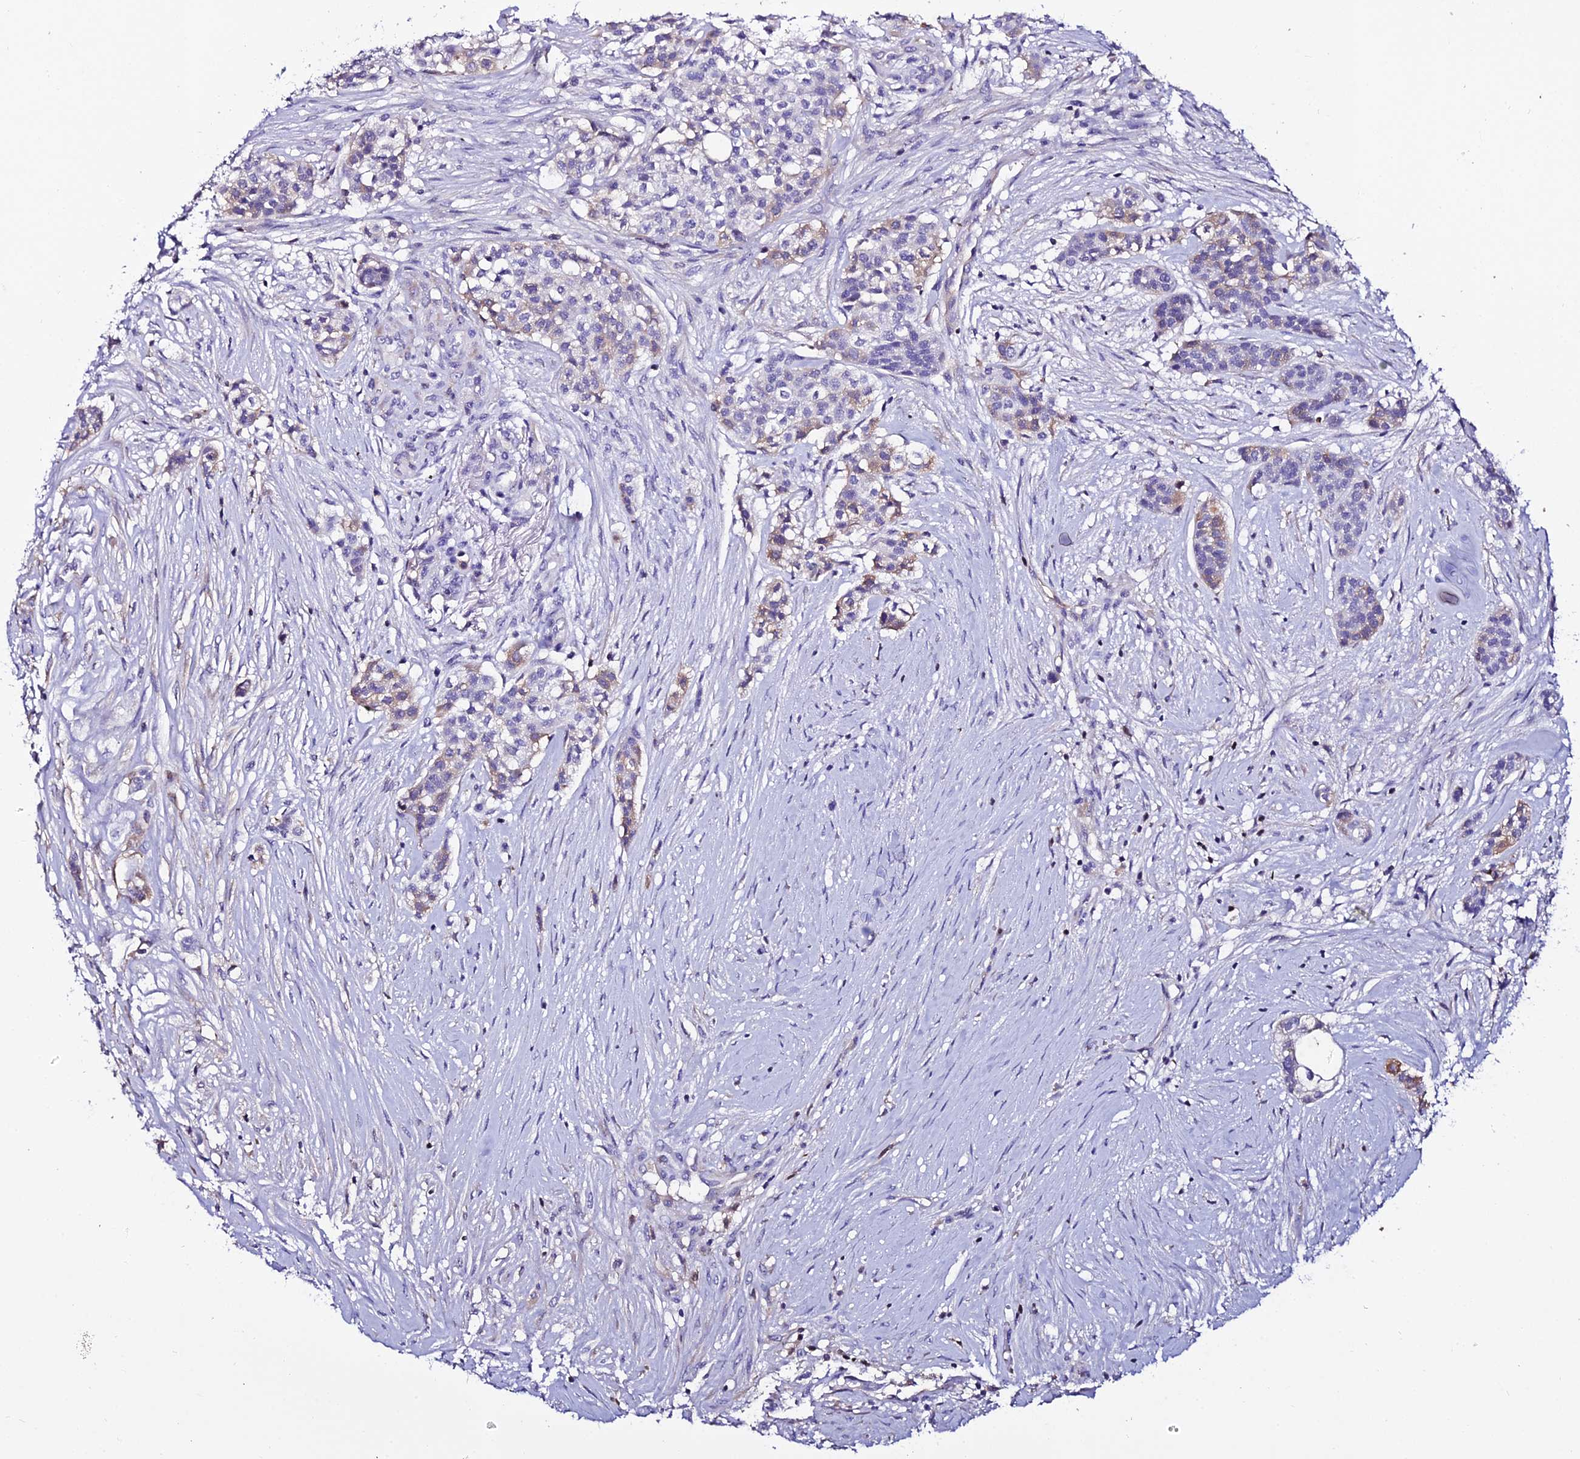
{"staining": {"intensity": "moderate", "quantity": "<25%", "location": "cytoplasmic/membranous"}, "tissue": "head and neck cancer", "cell_type": "Tumor cells", "image_type": "cancer", "snomed": [{"axis": "morphology", "description": "Adenocarcinoma, NOS"}, {"axis": "topography", "description": "Head-Neck"}], "caption": "Head and neck adenocarcinoma tissue reveals moderate cytoplasmic/membranous staining in approximately <25% of tumor cells, visualized by immunohistochemistry. The staining was performed using DAB (3,3'-diaminobenzidine), with brown indicating positive protein expression. Nuclei are stained blue with hematoxylin.", "gene": "DEFB132", "patient": {"sex": "male", "age": 81}}